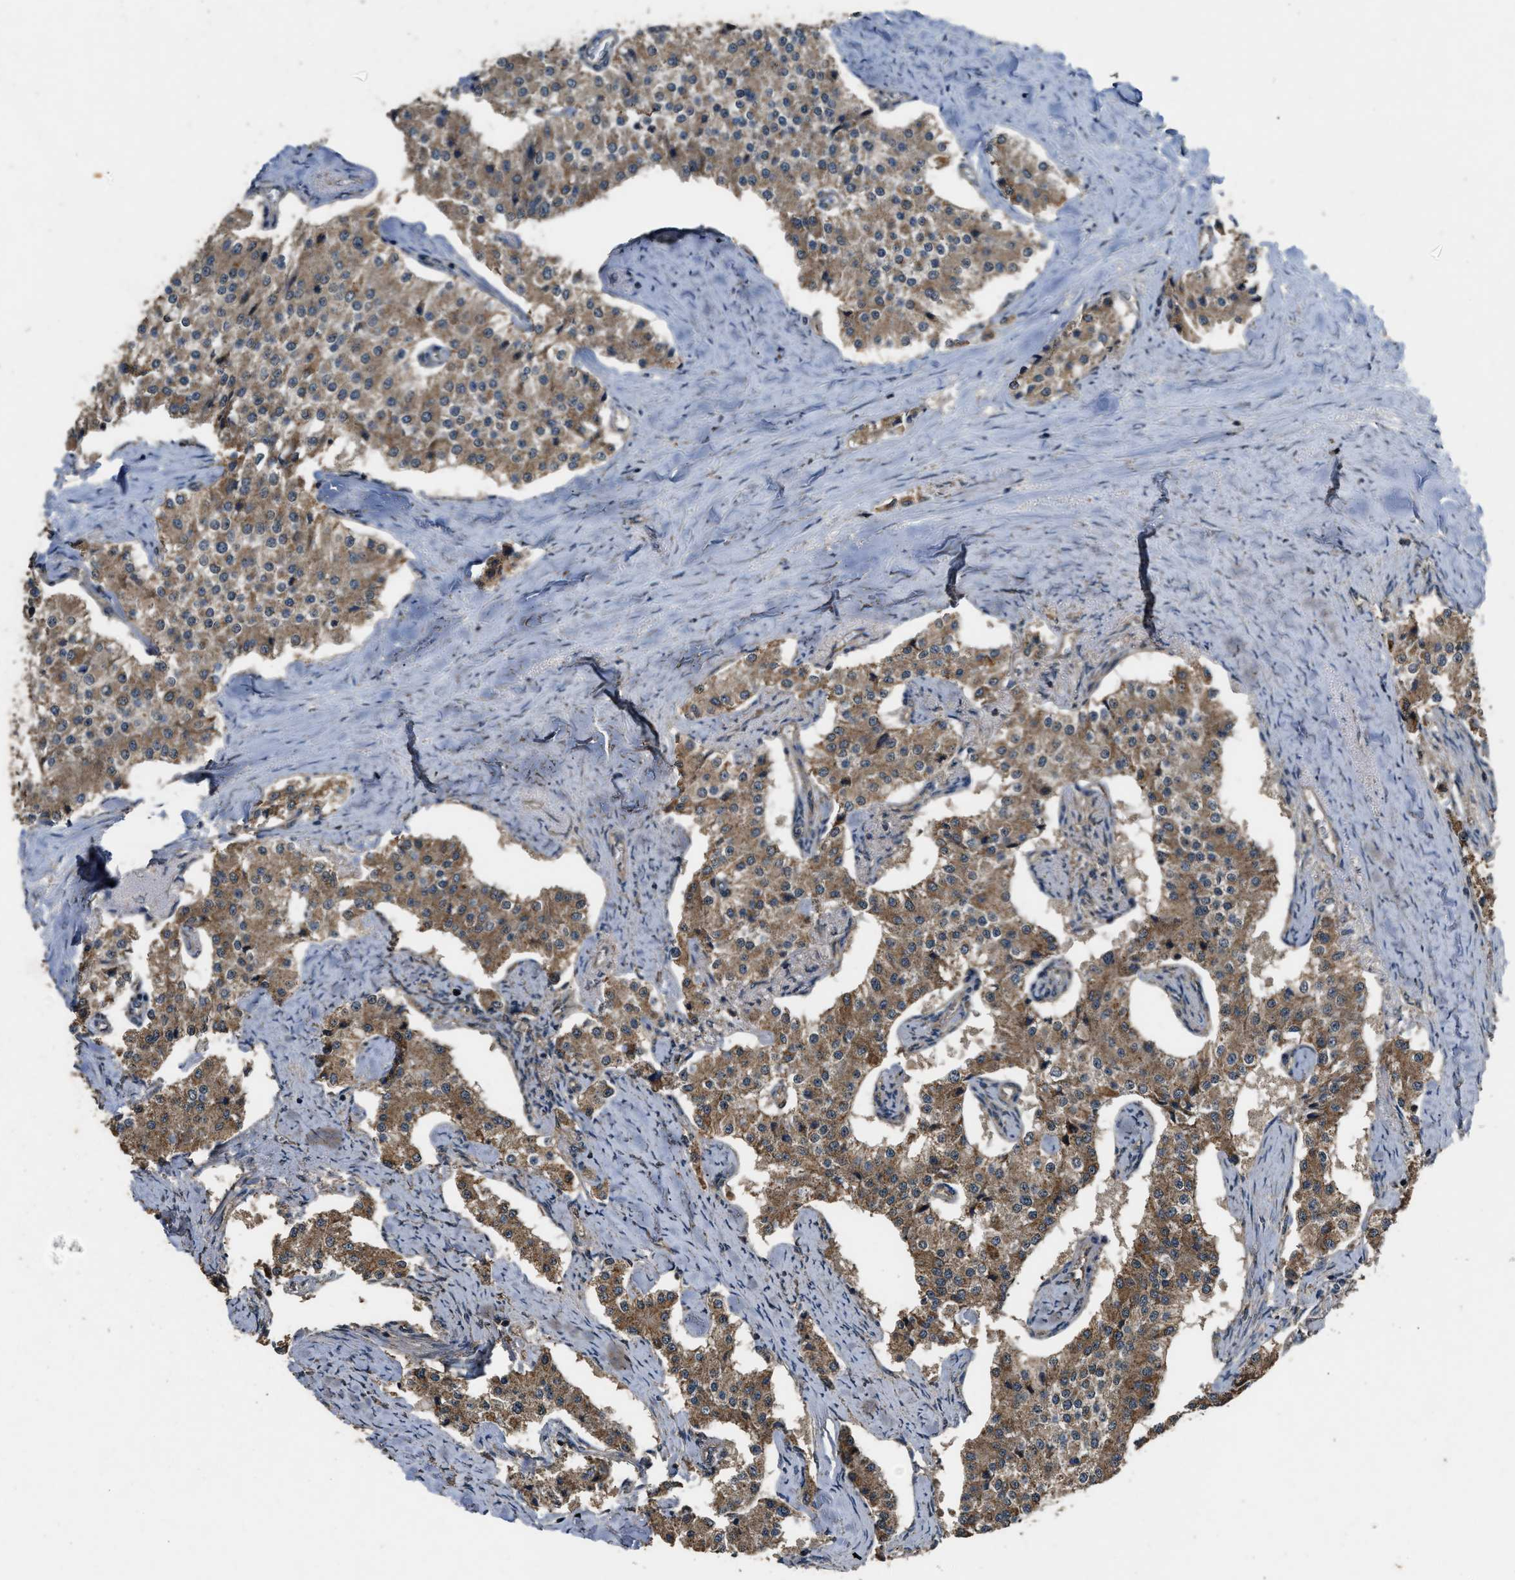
{"staining": {"intensity": "moderate", "quantity": ">75%", "location": "cytoplasmic/membranous"}, "tissue": "carcinoid", "cell_type": "Tumor cells", "image_type": "cancer", "snomed": [{"axis": "morphology", "description": "Carcinoid, malignant, NOS"}, {"axis": "topography", "description": "Colon"}], "caption": "Immunohistochemical staining of human malignant carcinoid reveals medium levels of moderate cytoplasmic/membranous protein staining in about >75% of tumor cells. Using DAB (3,3'-diaminobenzidine) (brown) and hematoxylin (blue) stains, captured at high magnification using brightfield microscopy.", "gene": "DENND6B", "patient": {"sex": "female", "age": 52}}